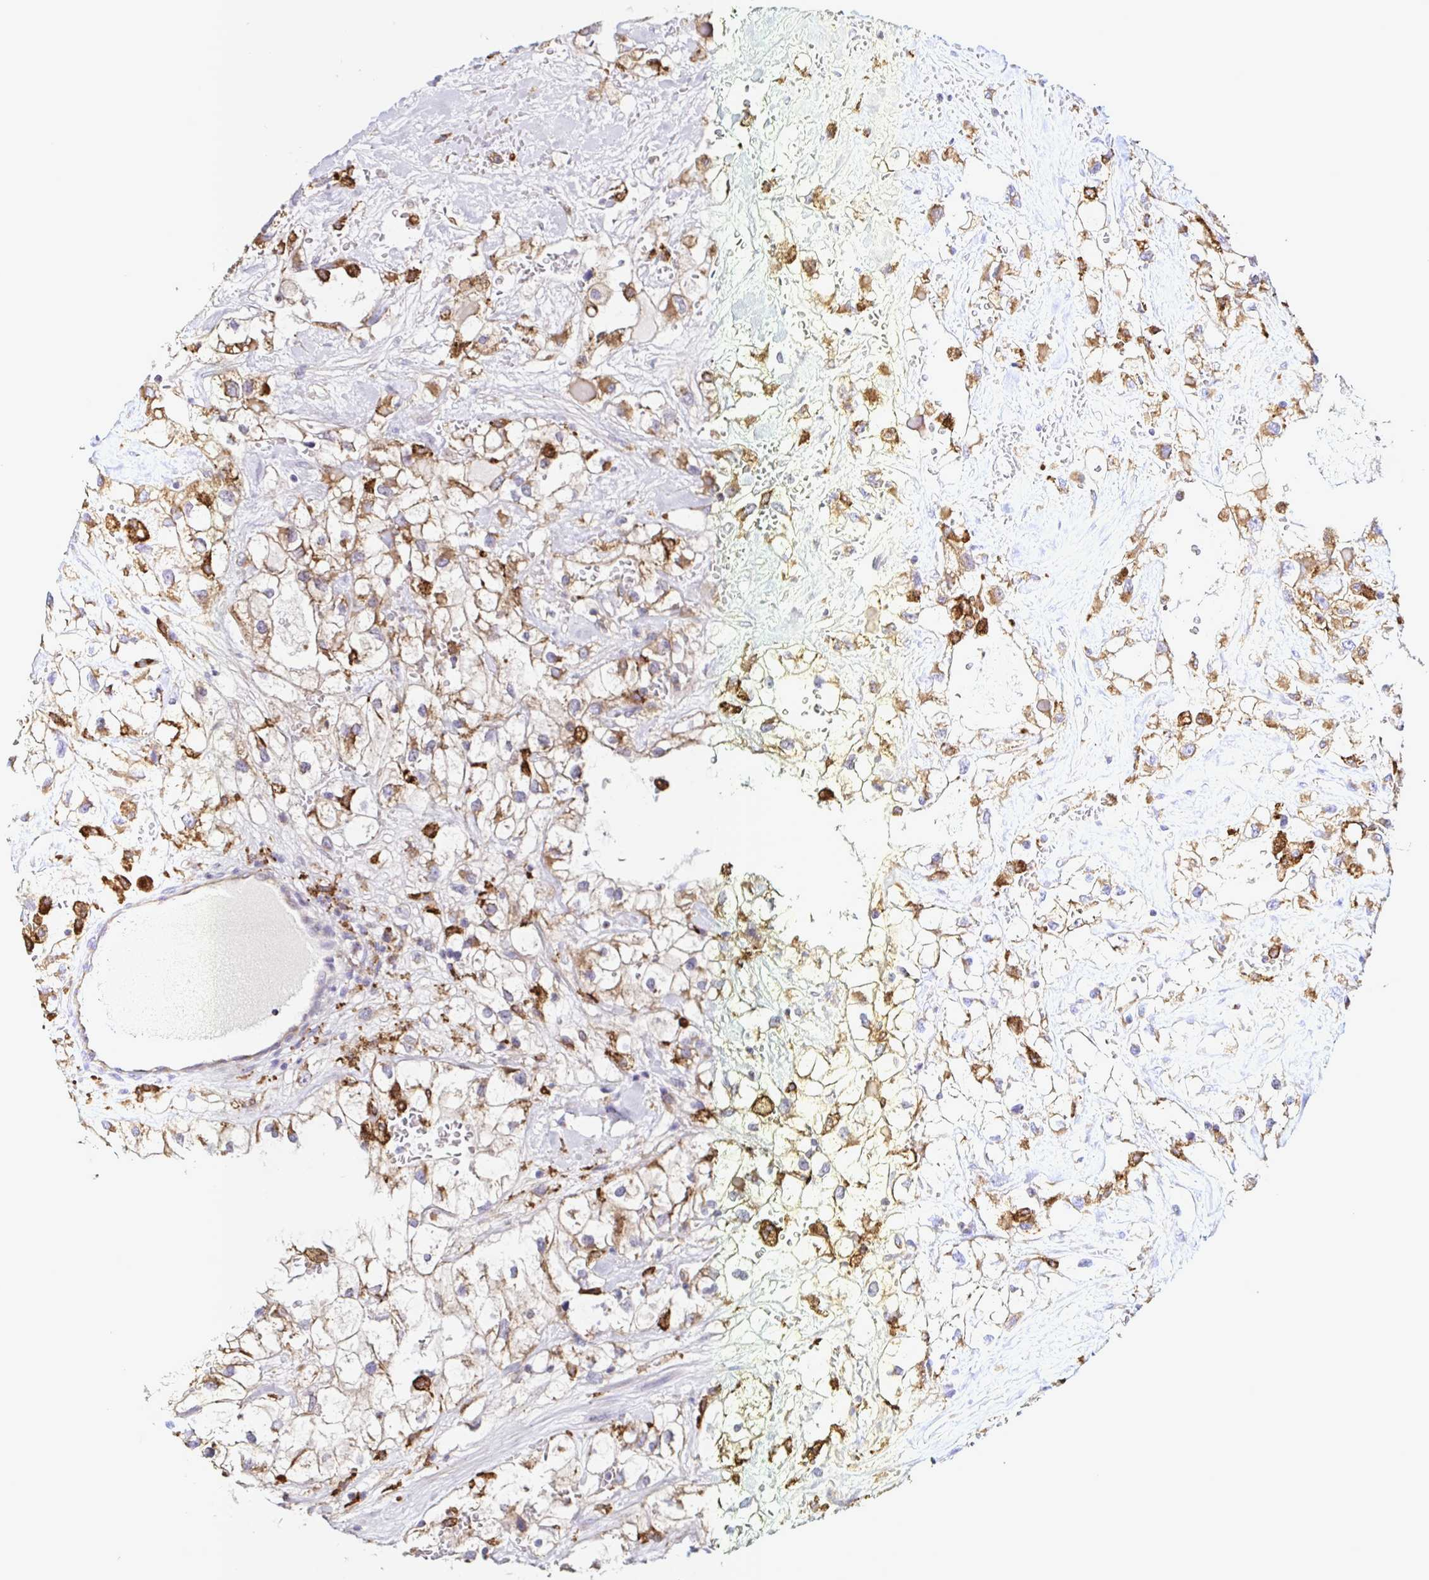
{"staining": {"intensity": "moderate", "quantity": "25%-75%", "location": "cytoplasmic/membranous"}, "tissue": "renal cancer", "cell_type": "Tumor cells", "image_type": "cancer", "snomed": [{"axis": "morphology", "description": "Adenocarcinoma, NOS"}, {"axis": "topography", "description": "Kidney"}], "caption": "Adenocarcinoma (renal) stained for a protein (brown) reveals moderate cytoplasmic/membranous positive staining in approximately 25%-75% of tumor cells.", "gene": "MSR1", "patient": {"sex": "male", "age": 59}}